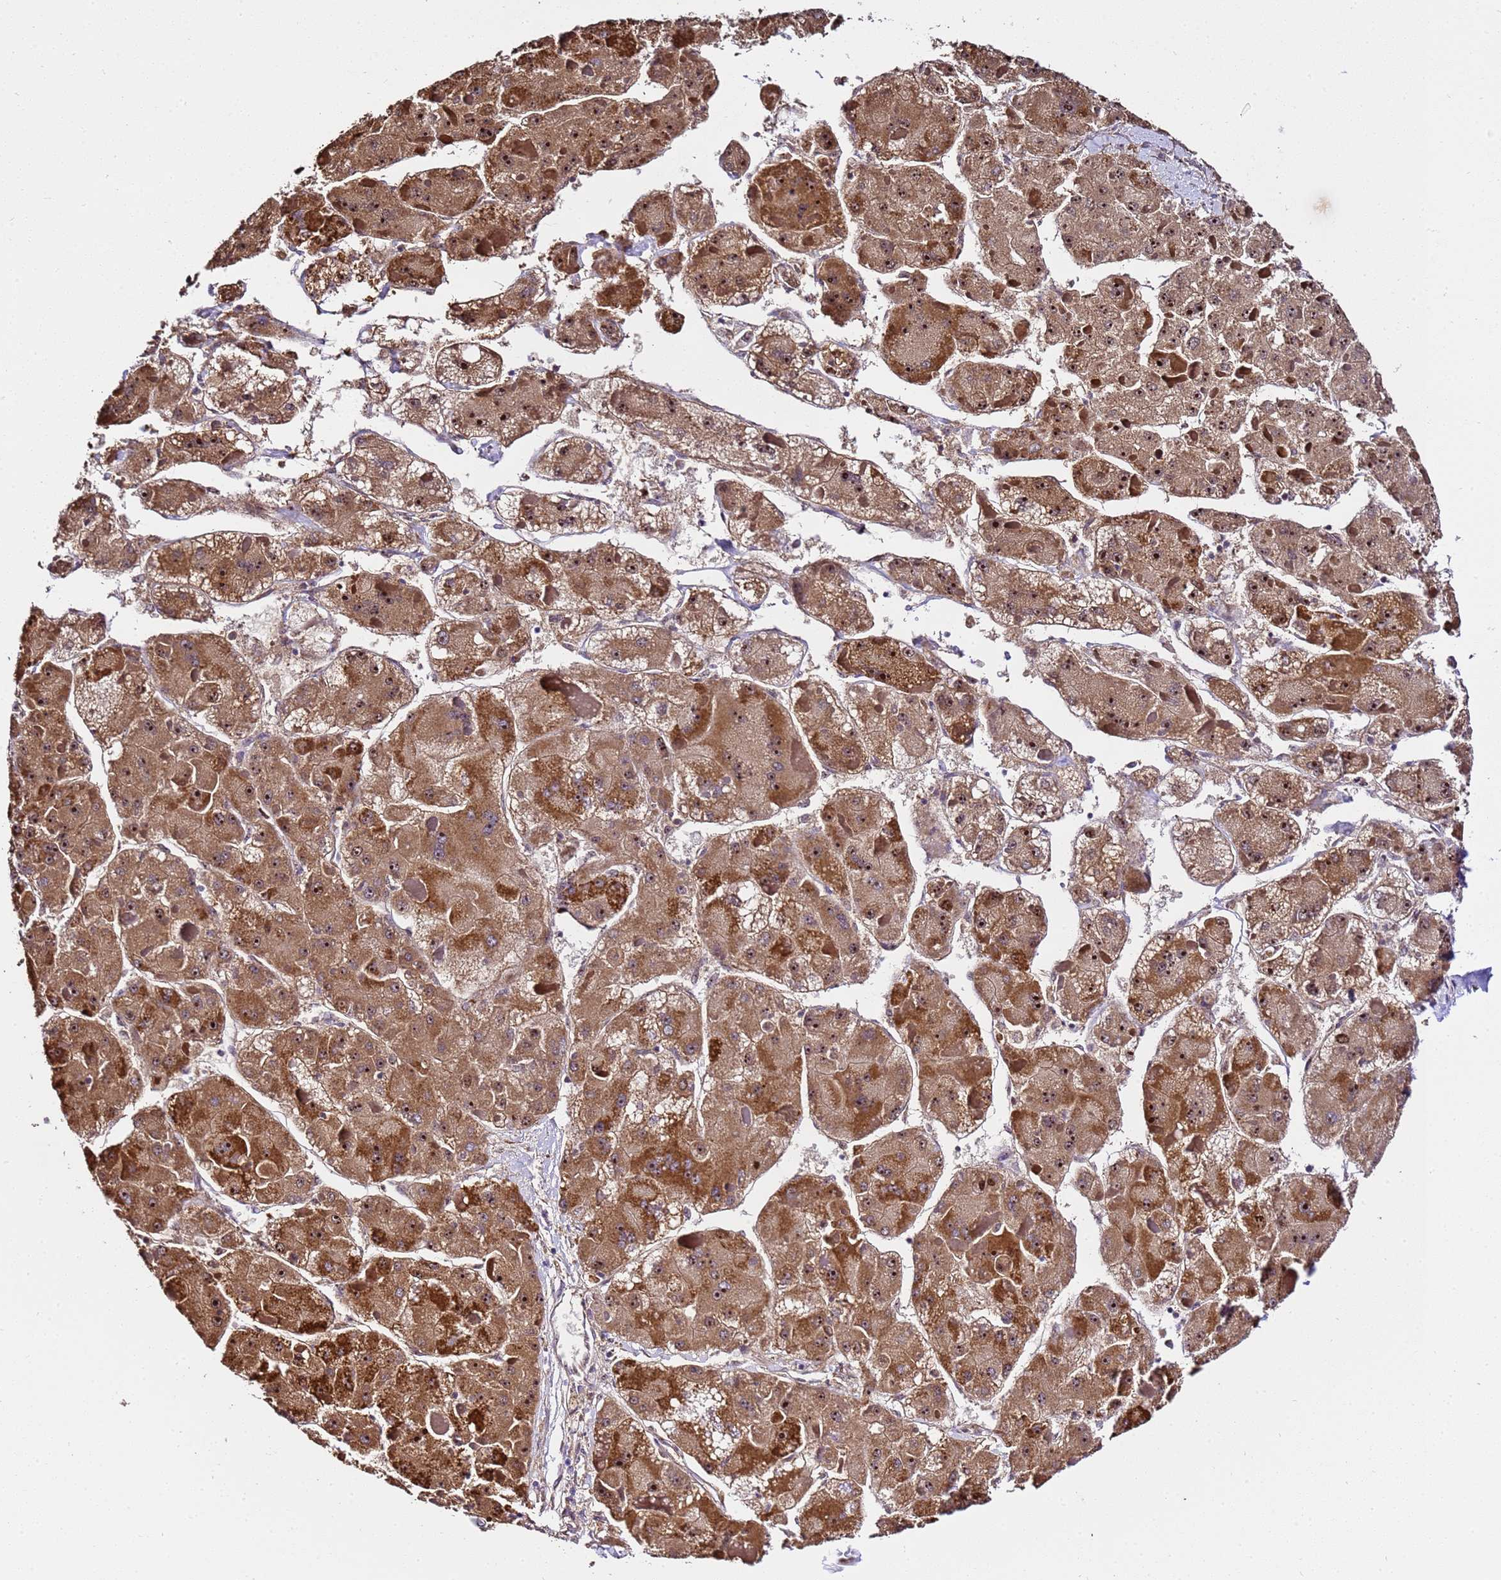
{"staining": {"intensity": "strong", "quantity": ">75%", "location": "cytoplasmic/membranous,nuclear"}, "tissue": "liver cancer", "cell_type": "Tumor cells", "image_type": "cancer", "snomed": [{"axis": "morphology", "description": "Carcinoma, Hepatocellular, NOS"}, {"axis": "topography", "description": "Liver"}], "caption": "Approximately >75% of tumor cells in liver cancer (hepatocellular carcinoma) show strong cytoplasmic/membranous and nuclear protein expression as visualized by brown immunohistochemical staining.", "gene": "SLX4IP", "patient": {"sex": "female", "age": 73}}